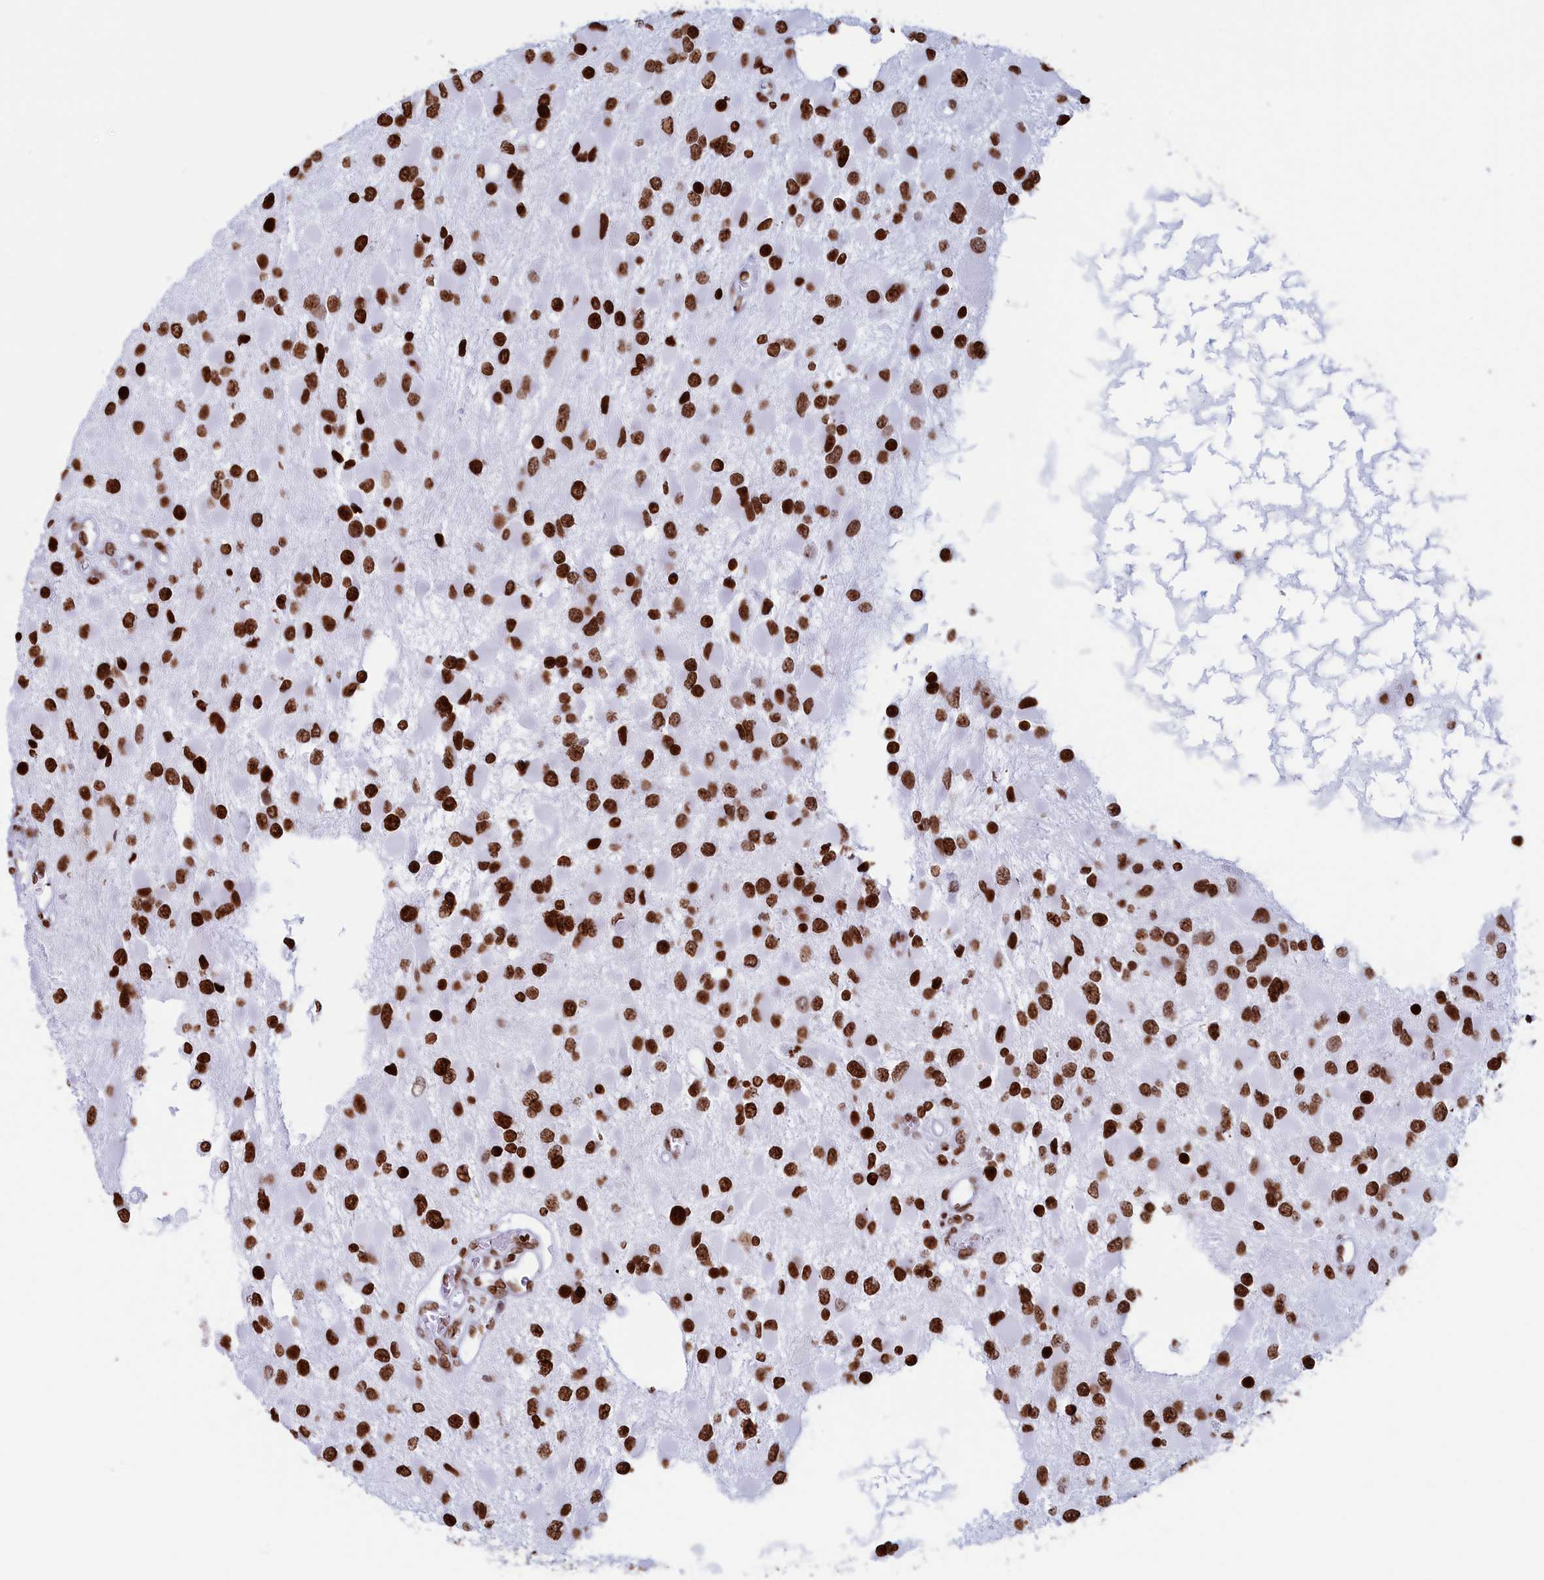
{"staining": {"intensity": "strong", "quantity": ">75%", "location": "nuclear"}, "tissue": "glioma", "cell_type": "Tumor cells", "image_type": "cancer", "snomed": [{"axis": "morphology", "description": "Glioma, malignant, High grade"}, {"axis": "topography", "description": "Brain"}], "caption": "Glioma stained with a protein marker reveals strong staining in tumor cells.", "gene": "APOBEC3A", "patient": {"sex": "male", "age": 53}}